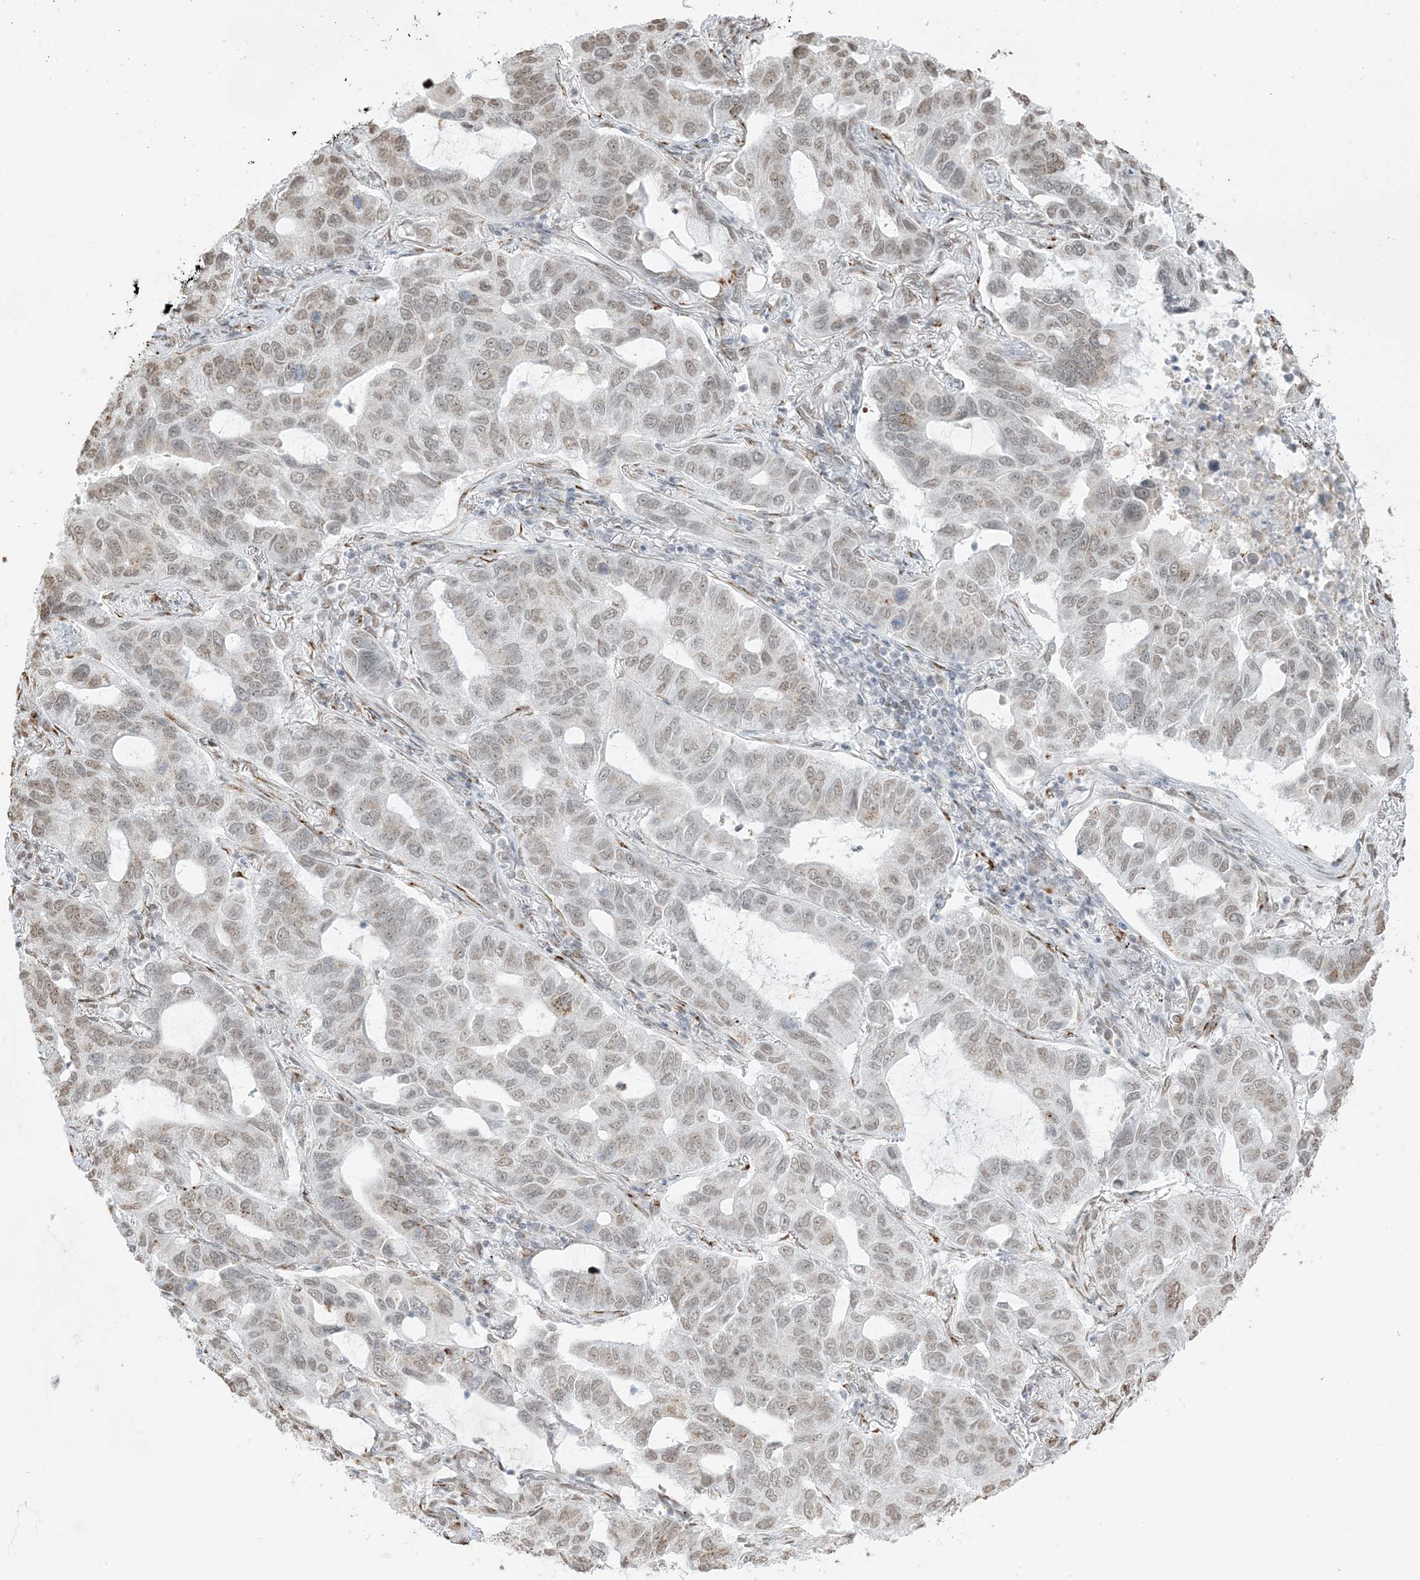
{"staining": {"intensity": "weak", "quantity": ">75%", "location": "nuclear"}, "tissue": "lung cancer", "cell_type": "Tumor cells", "image_type": "cancer", "snomed": [{"axis": "morphology", "description": "Adenocarcinoma, NOS"}, {"axis": "topography", "description": "Lung"}], "caption": "The histopathology image displays staining of lung adenocarcinoma, revealing weak nuclear protein staining (brown color) within tumor cells.", "gene": "GPR107", "patient": {"sex": "male", "age": 64}}